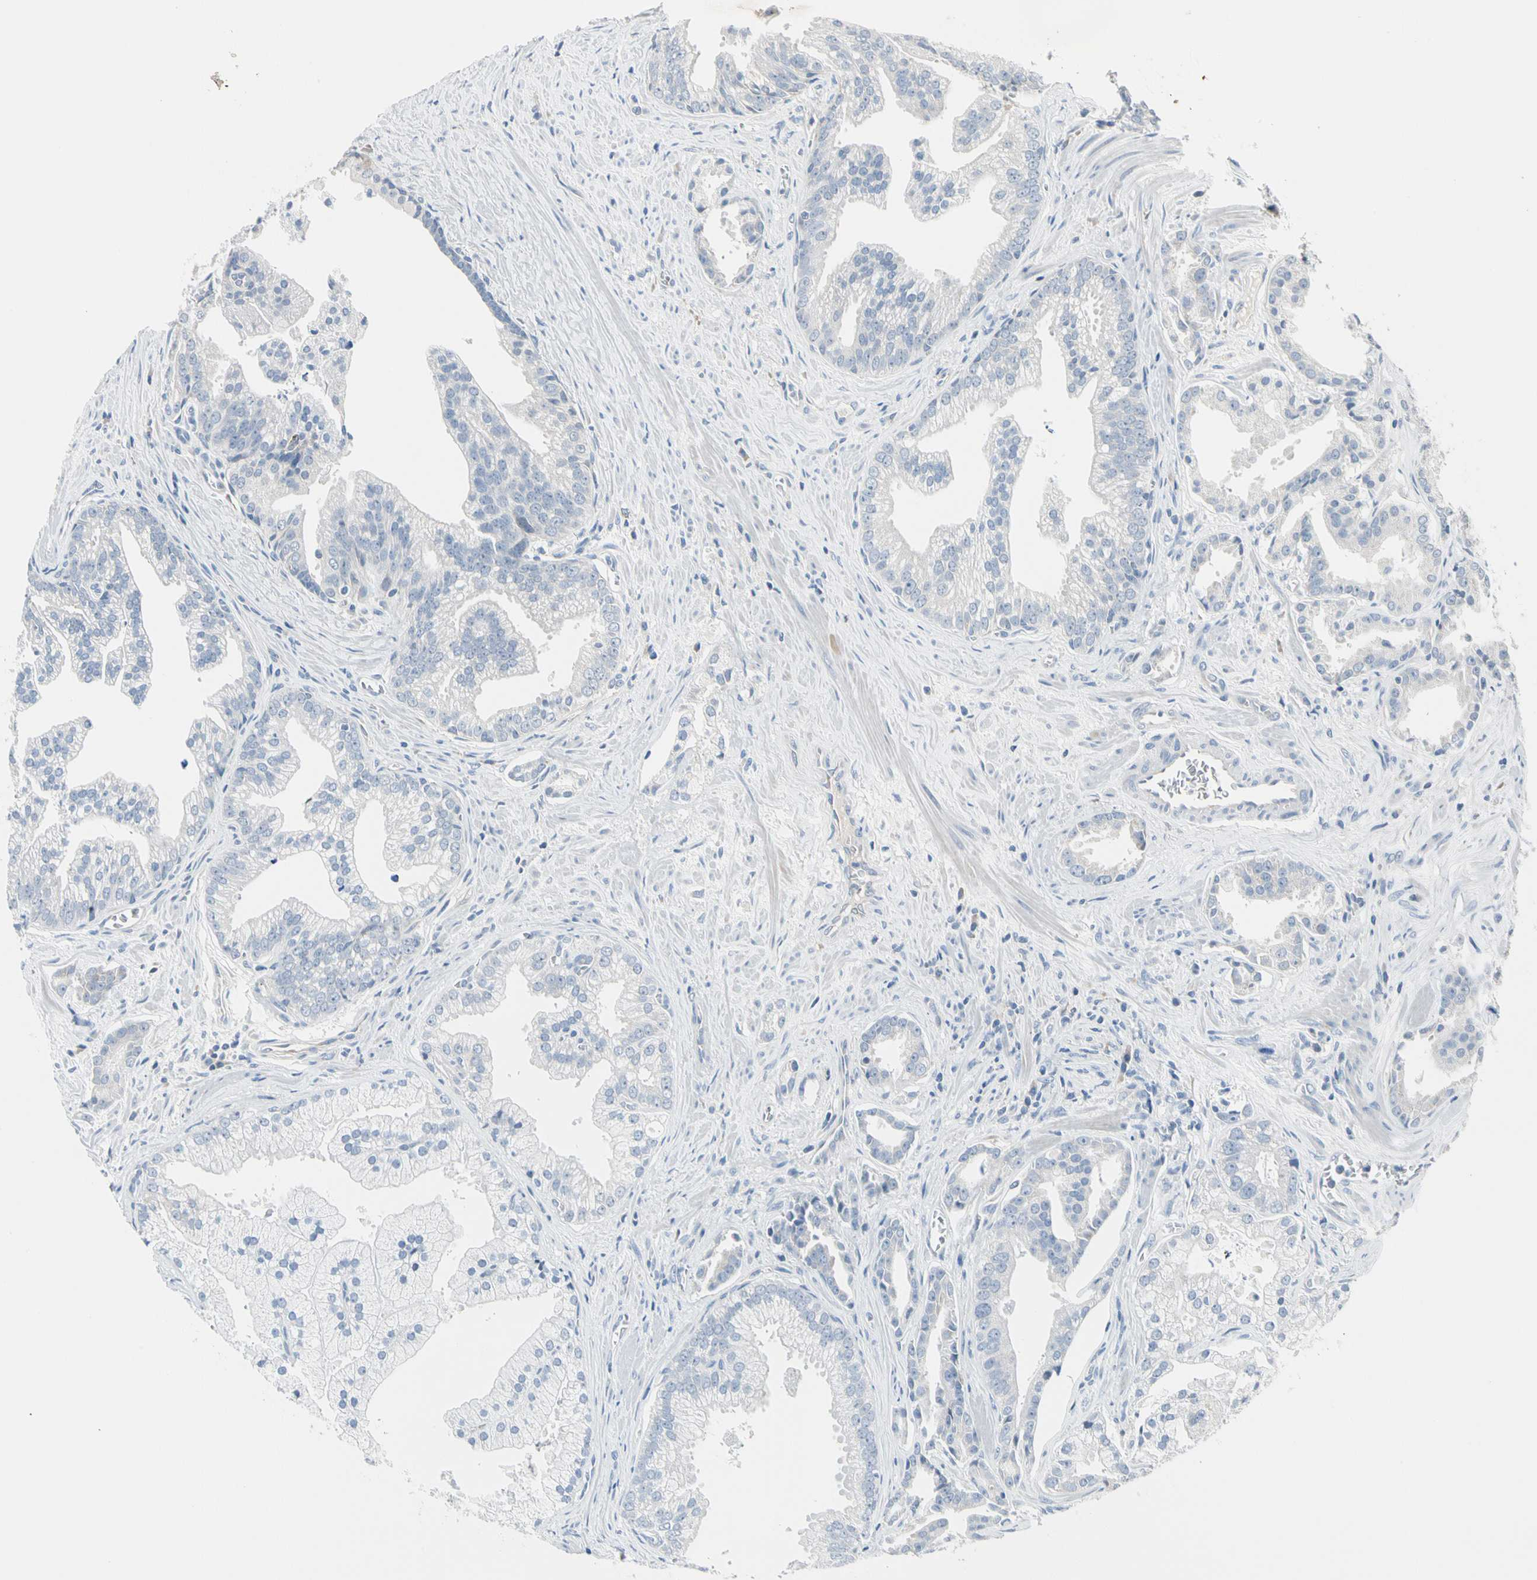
{"staining": {"intensity": "negative", "quantity": "none", "location": "none"}, "tissue": "prostate cancer", "cell_type": "Tumor cells", "image_type": "cancer", "snomed": [{"axis": "morphology", "description": "Adenocarcinoma, High grade"}, {"axis": "topography", "description": "Prostate"}], "caption": "This image is of prostate cancer stained with immunohistochemistry (IHC) to label a protein in brown with the nuclei are counter-stained blue. There is no positivity in tumor cells. (Brightfield microscopy of DAB immunohistochemistry (IHC) at high magnification).", "gene": "GPR153", "patient": {"sex": "male", "age": 67}}